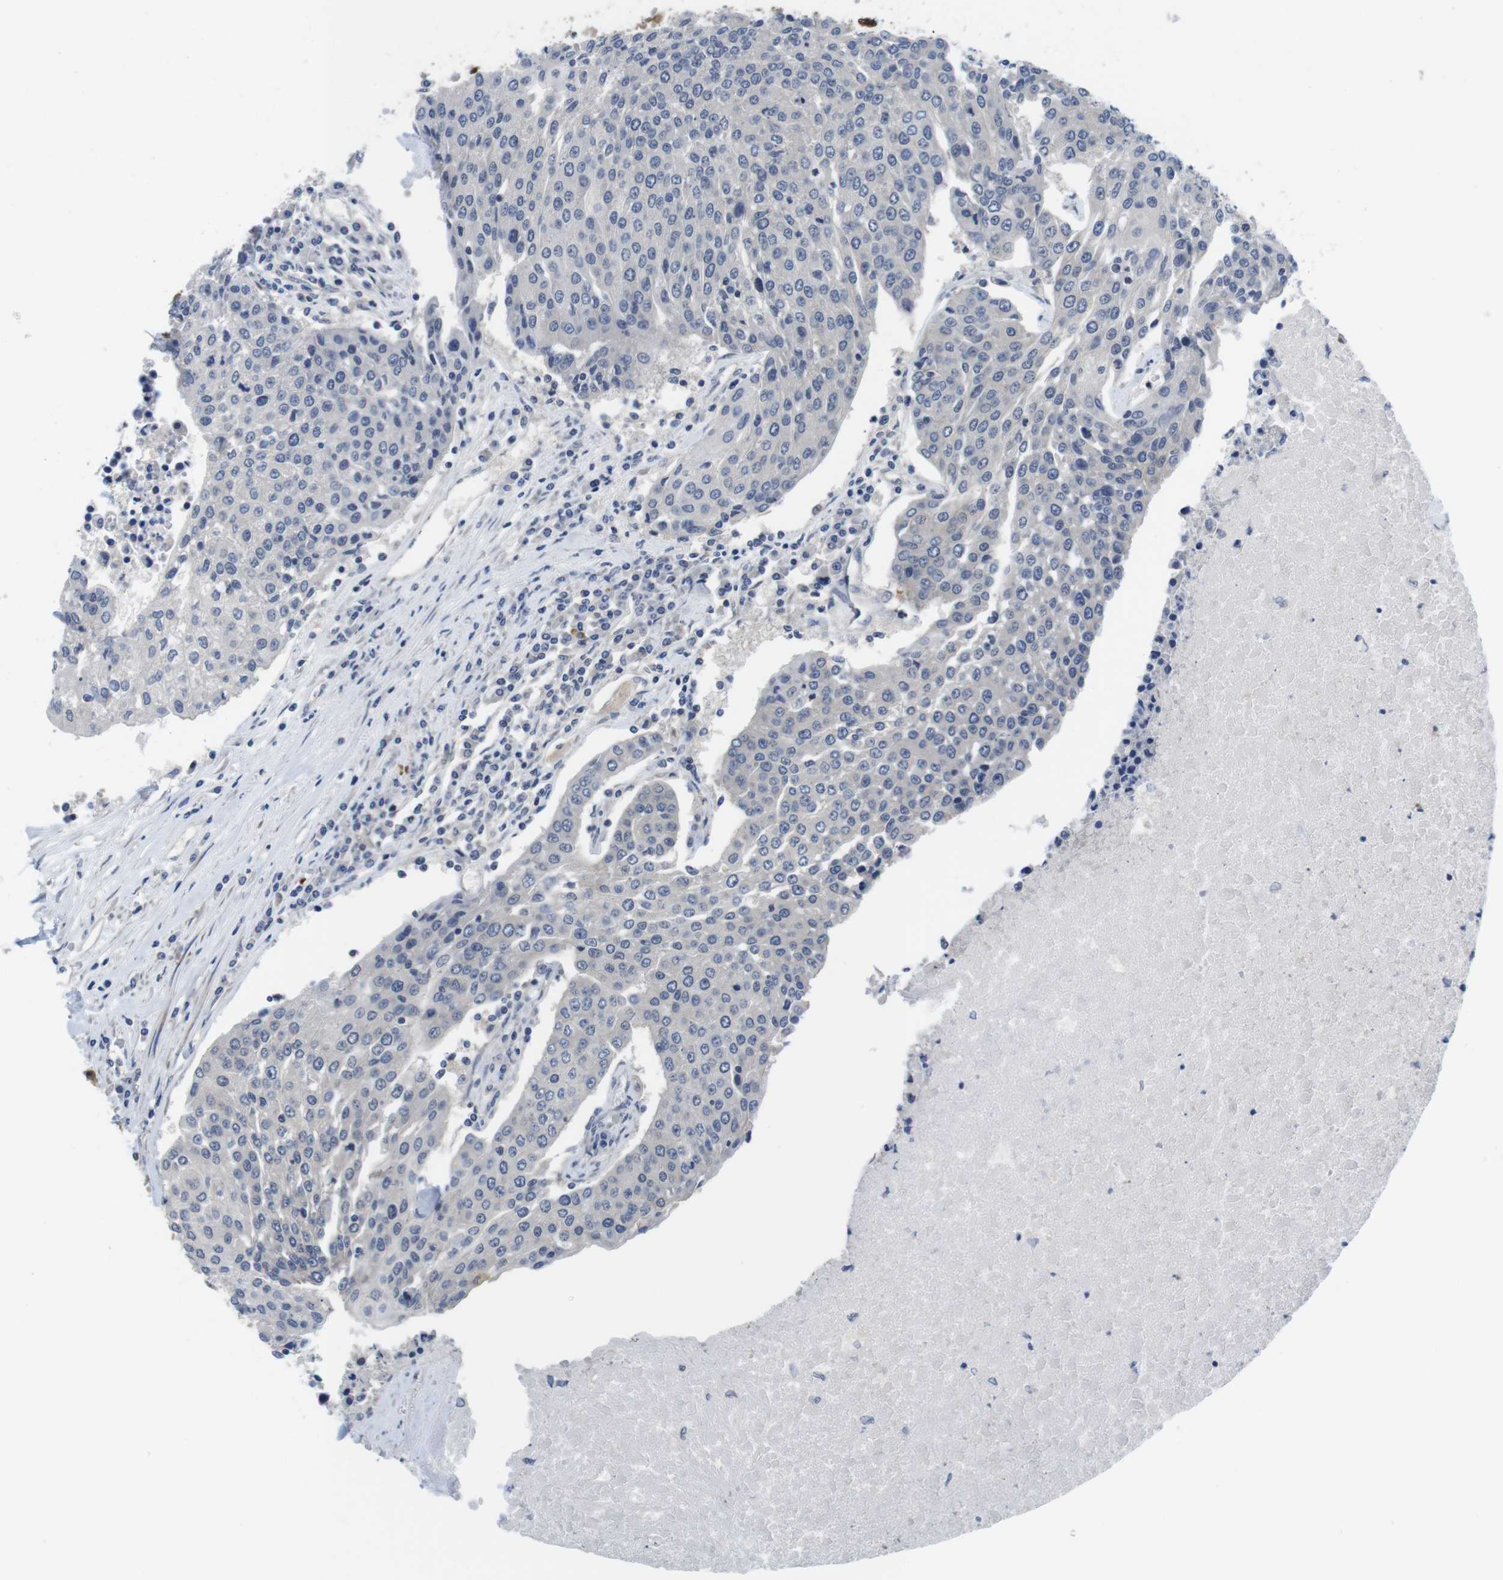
{"staining": {"intensity": "negative", "quantity": "none", "location": "none"}, "tissue": "urothelial cancer", "cell_type": "Tumor cells", "image_type": "cancer", "snomed": [{"axis": "morphology", "description": "Urothelial carcinoma, High grade"}, {"axis": "topography", "description": "Urinary bladder"}], "caption": "An IHC image of high-grade urothelial carcinoma is shown. There is no staining in tumor cells of high-grade urothelial carcinoma.", "gene": "FADD", "patient": {"sex": "female", "age": 85}}